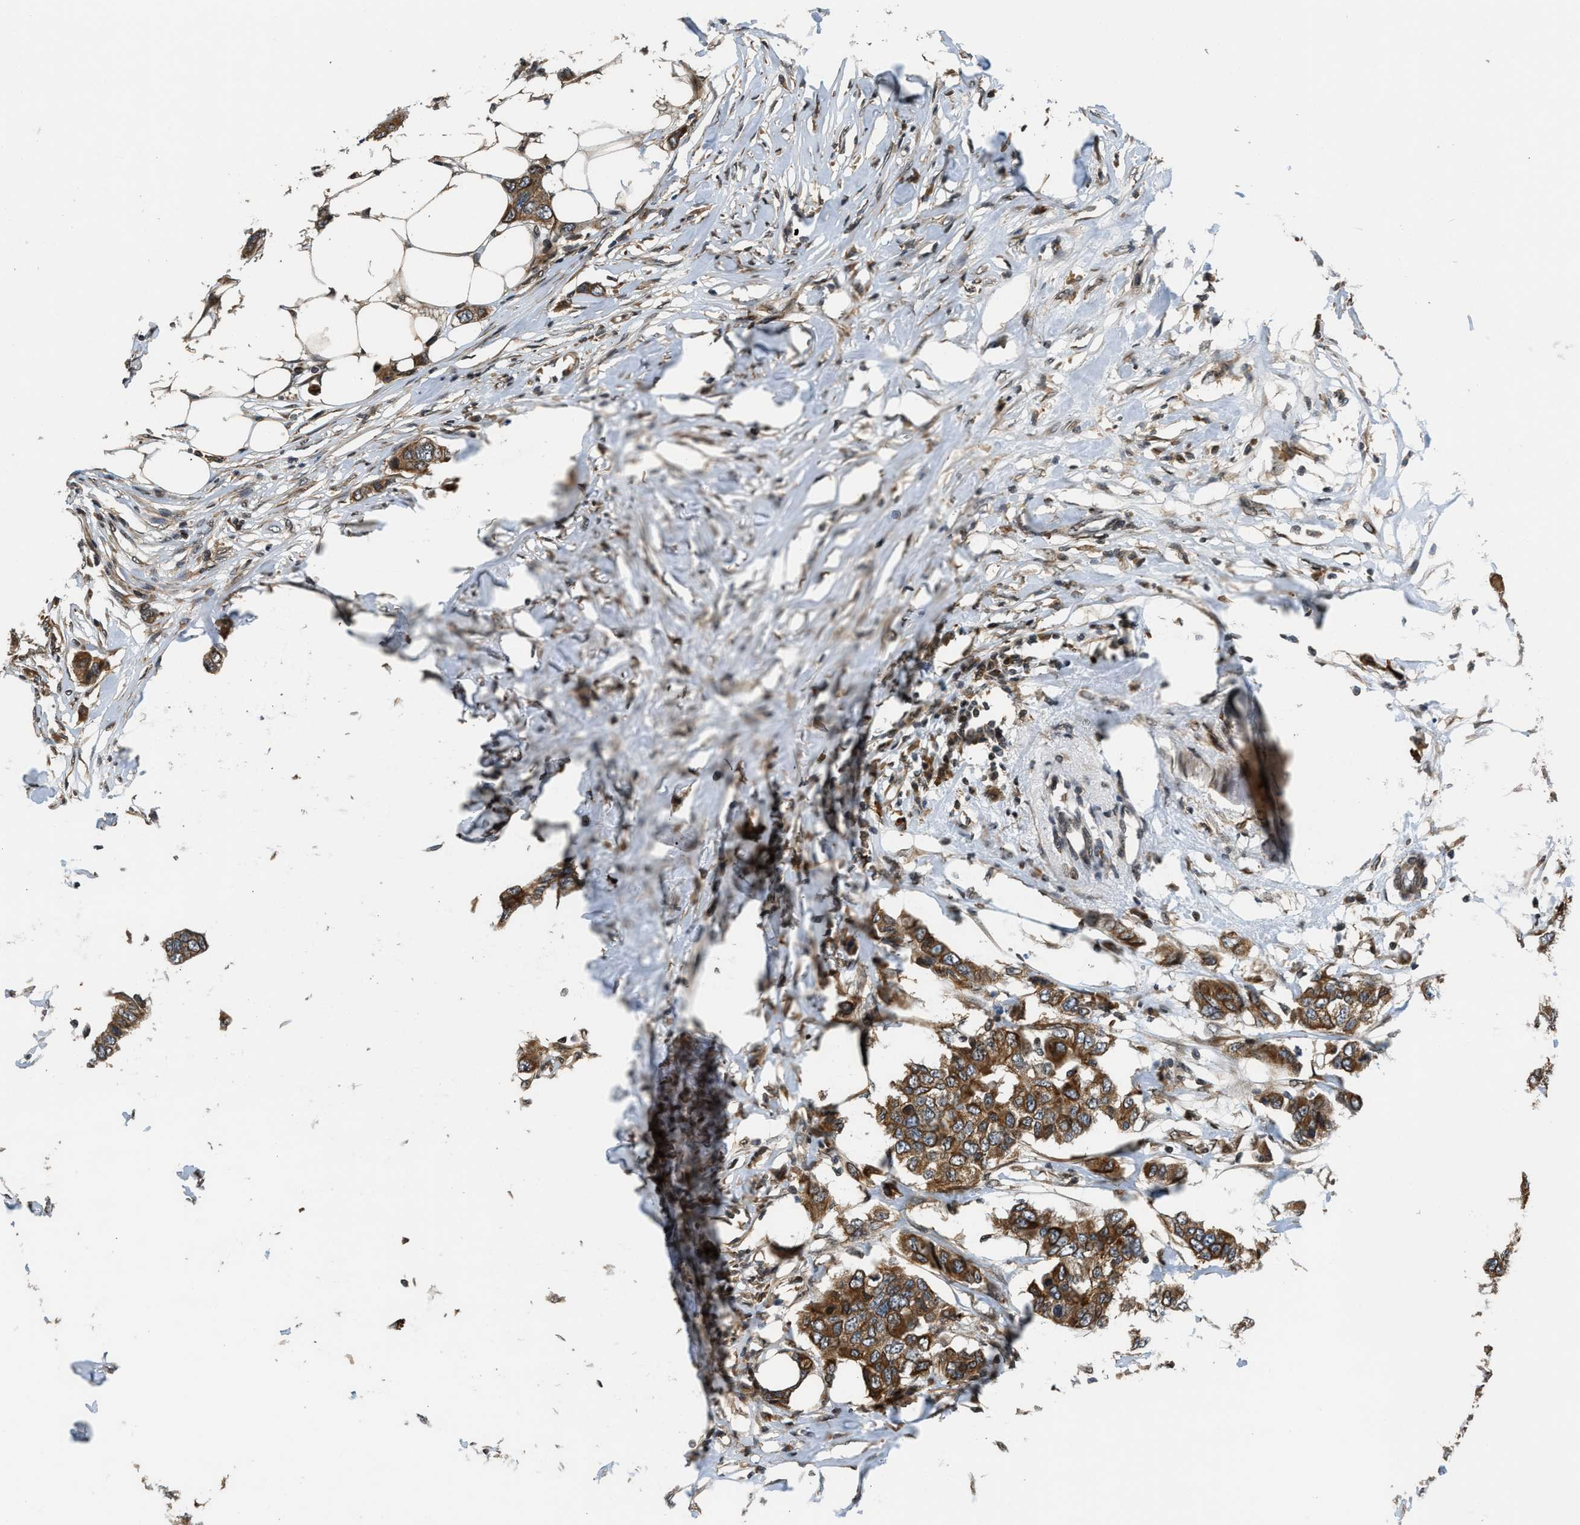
{"staining": {"intensity": "moderate", "quantity": ">75%", "location": "cytoplasmic/membranous"}, "tissue": "breast cancer", "cell_type": "Tumor cells", "image_type": "cancer", "snomed": [{"axis": "morphology", "description": "Duct carcinoma"}, {"axis": "topography", "description": "Breast"}], "caption": "Immunohistochemistry (IHC) micrograph of breast cancer stained for a protein (brown), which demonstrates medium levels of moderate cytoplasmic/membranous expression in approximately >75% of tumor cells.", "gene": "RETREG3", "patient": {"sex": "female", "age": 50}}